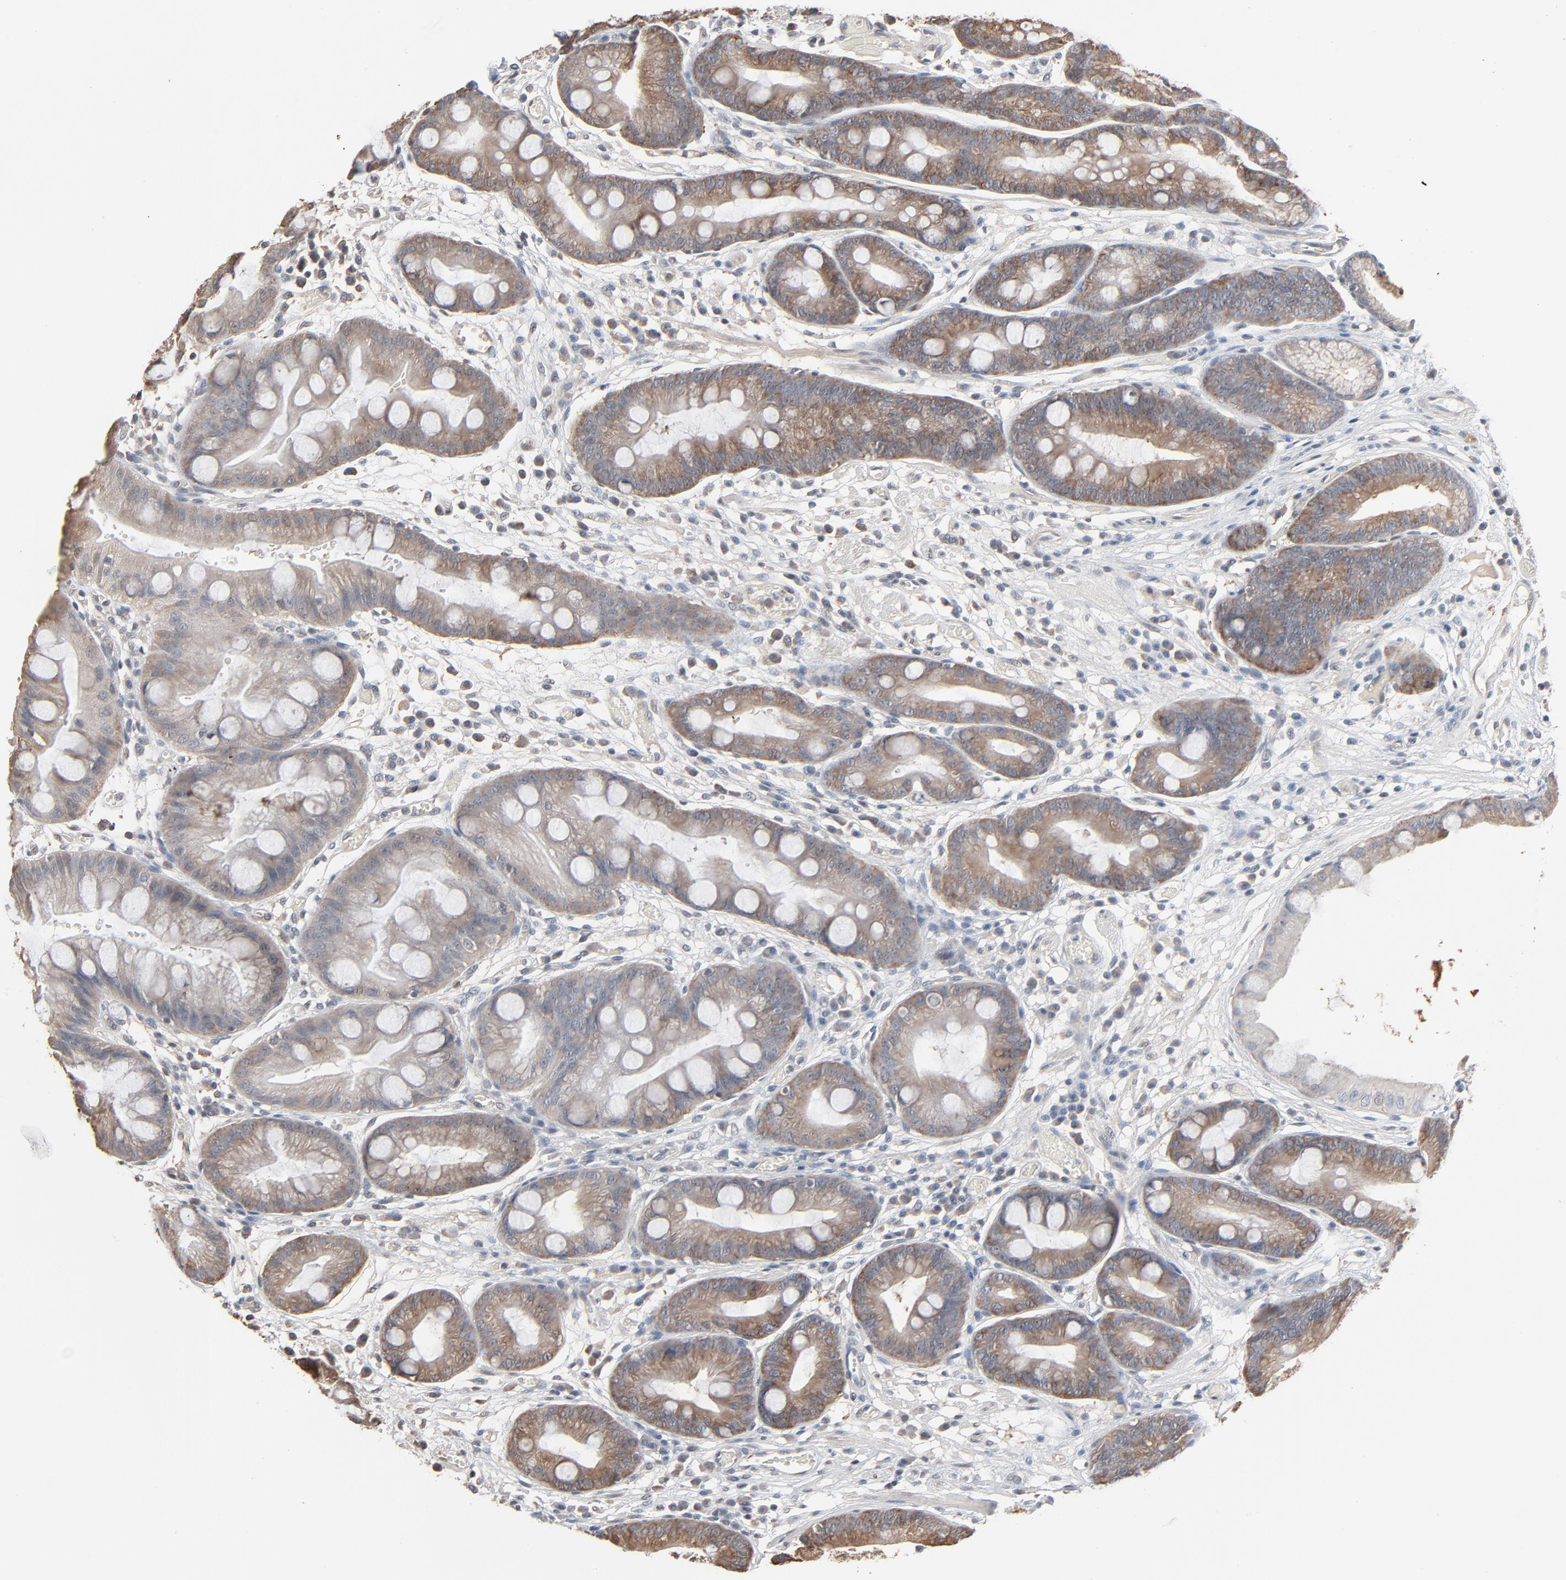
{"staining": {"intensity": "moderate", "quantity": ">75%", "location": "cytoplasmic/membranous"}, "tissue": "stomach", "cell_type": "Glandular cells", "image_type": "normal", "snomed": [{"axis": "morphology", "description": "Normal tissue, NOS"}, {"axis": "morphology", "description": "Inflammation, NOS"}, {"axis": "topography", "description": "Stomach, lower"}], "caption": "Immunohistochemical staining of unremarkable stomach displays medium levels of moderate cytoplasmic/membranous positivity in about >75% of glandular cells.", "gene": "CCT5", "patient": {"sex": "male", "age": 59}}